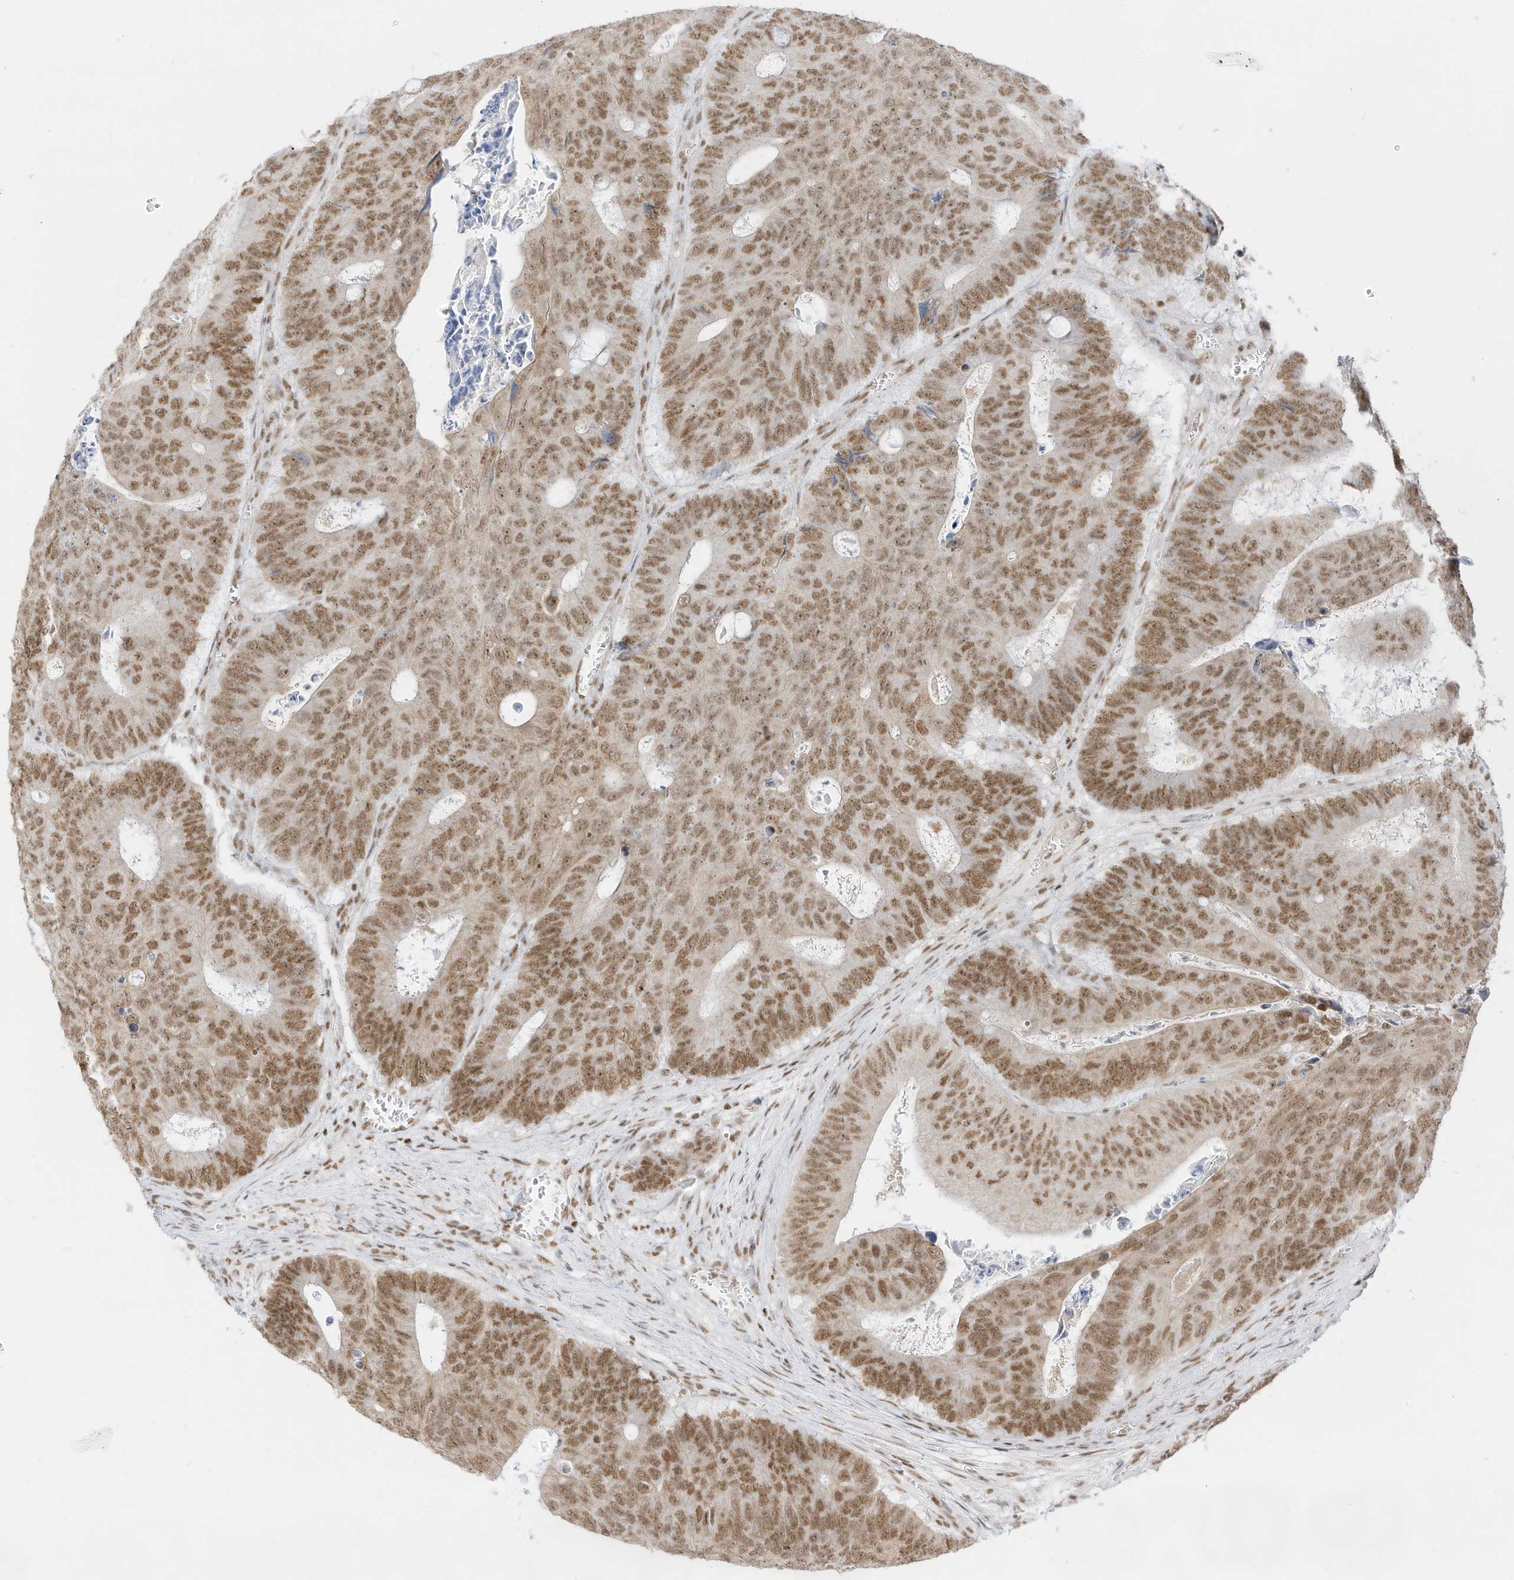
{"staining": {"intensity": "moderate", "quantity": ">75%", "location": "nuclear"}, "tissue": "colorectal cancer", "cell_type": "Tumor cells", "image_type": "cancer", "snomed": [{"axis": "morphology", "description": "Adenocarcinoma, NOS"}, {"axis": "topography", "description": "Colon"}], "caption": "Immunohistochemical staining of human adenocarcinoma (colorectal) displays moderate nuclear protein positivity in approximately >75% of tumor cells.", "gene": "SMARCA2", "patient": {"sex": "male", "age": 87}}